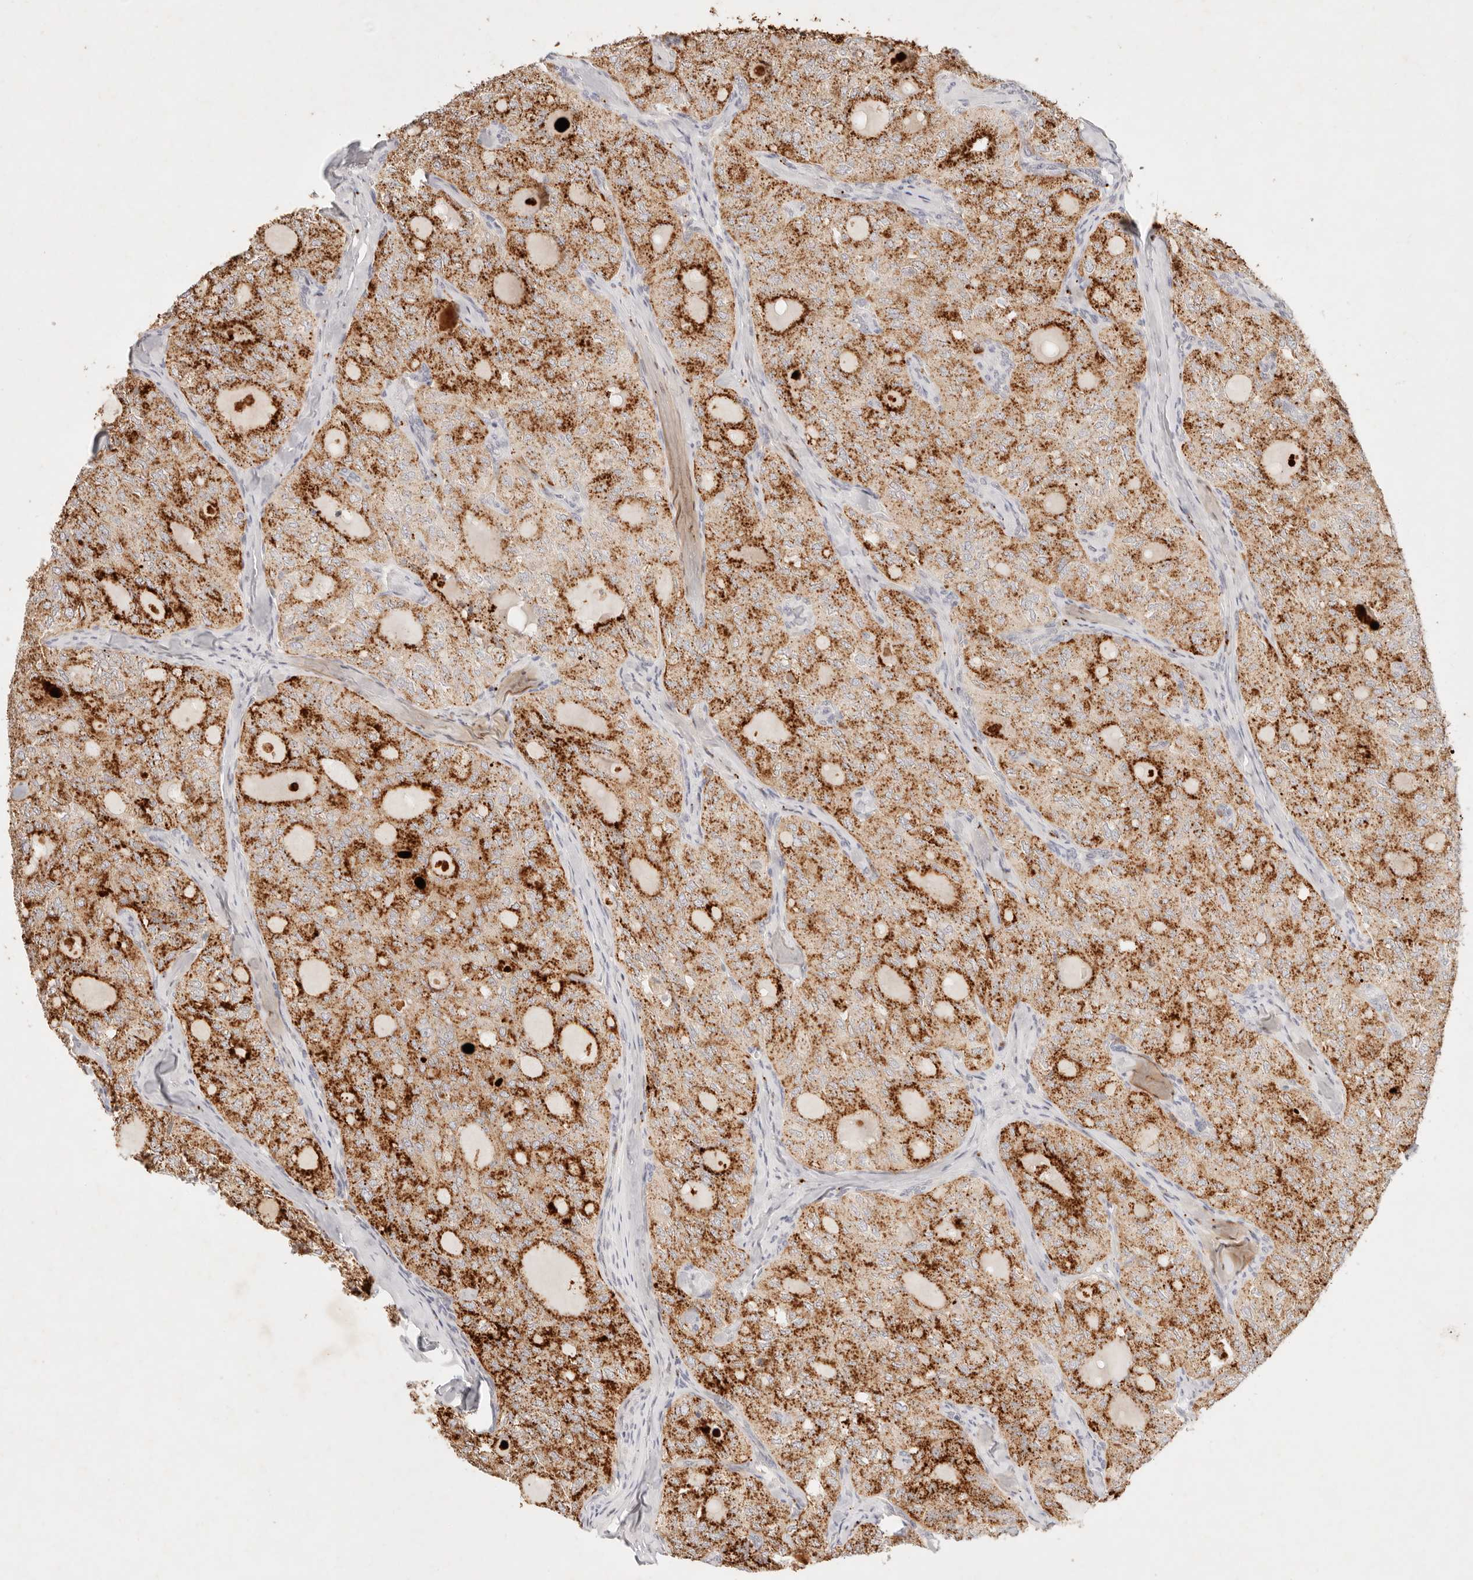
{"staining": {"intensity": "strong", "quantity": ">75%", "location": "cytoplasmic/membranous"}, "tissue": "thyroid cancer", "cell_type": "Tumor cells", "image_type": "cancer", "snomed": [{"axis": "morphology", "description": "Follicular adenoma carcinoma, NOS"}, {"axis": "topography", "description": "Thyroid gland"}], "caption": "Immunohistochemical staining of thyroid cancer (follicular adenoma carcinoma) shows high levels of strong cytoplasmic/membranous expression in about >75% of tumor cells.", "gene": "GPR84", "patient": {"sex": "male", "age": 75}}